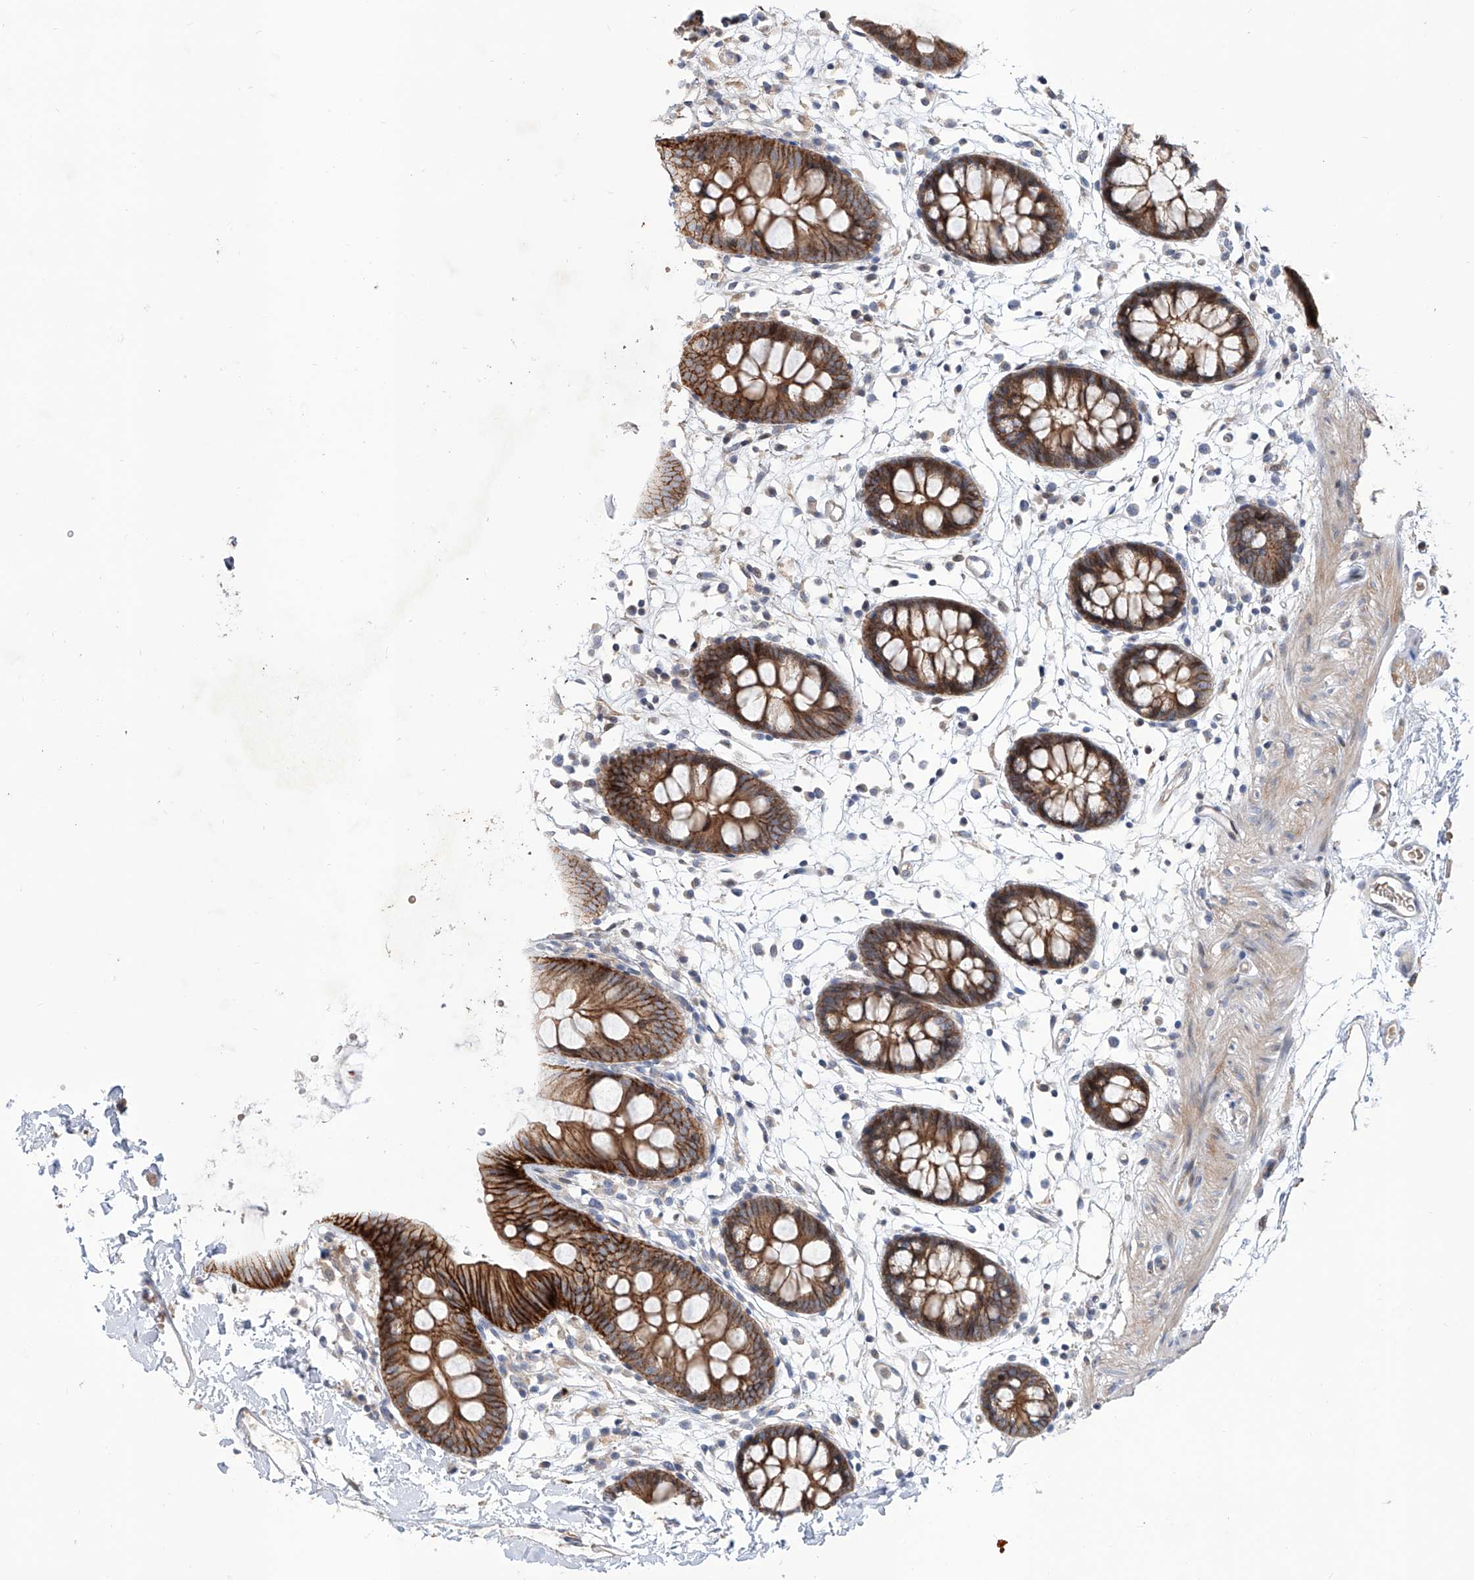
{"staining": {"intensity": "negative", "quantity": "none", "location": "none"}, "tissue": "colon", "cell_type": "Endothelial cells", "image_type": "normal", "snomed": [{"axis": "morphology", "description": "Normal tissue, NOS"}, {"axis": "topography", "description": "Colon"}], "caption": "Endothelial cells show no significant protein expression in benign colon.", "gene": "LRRC1", "patient": {"sex": "male", "age": 56}}